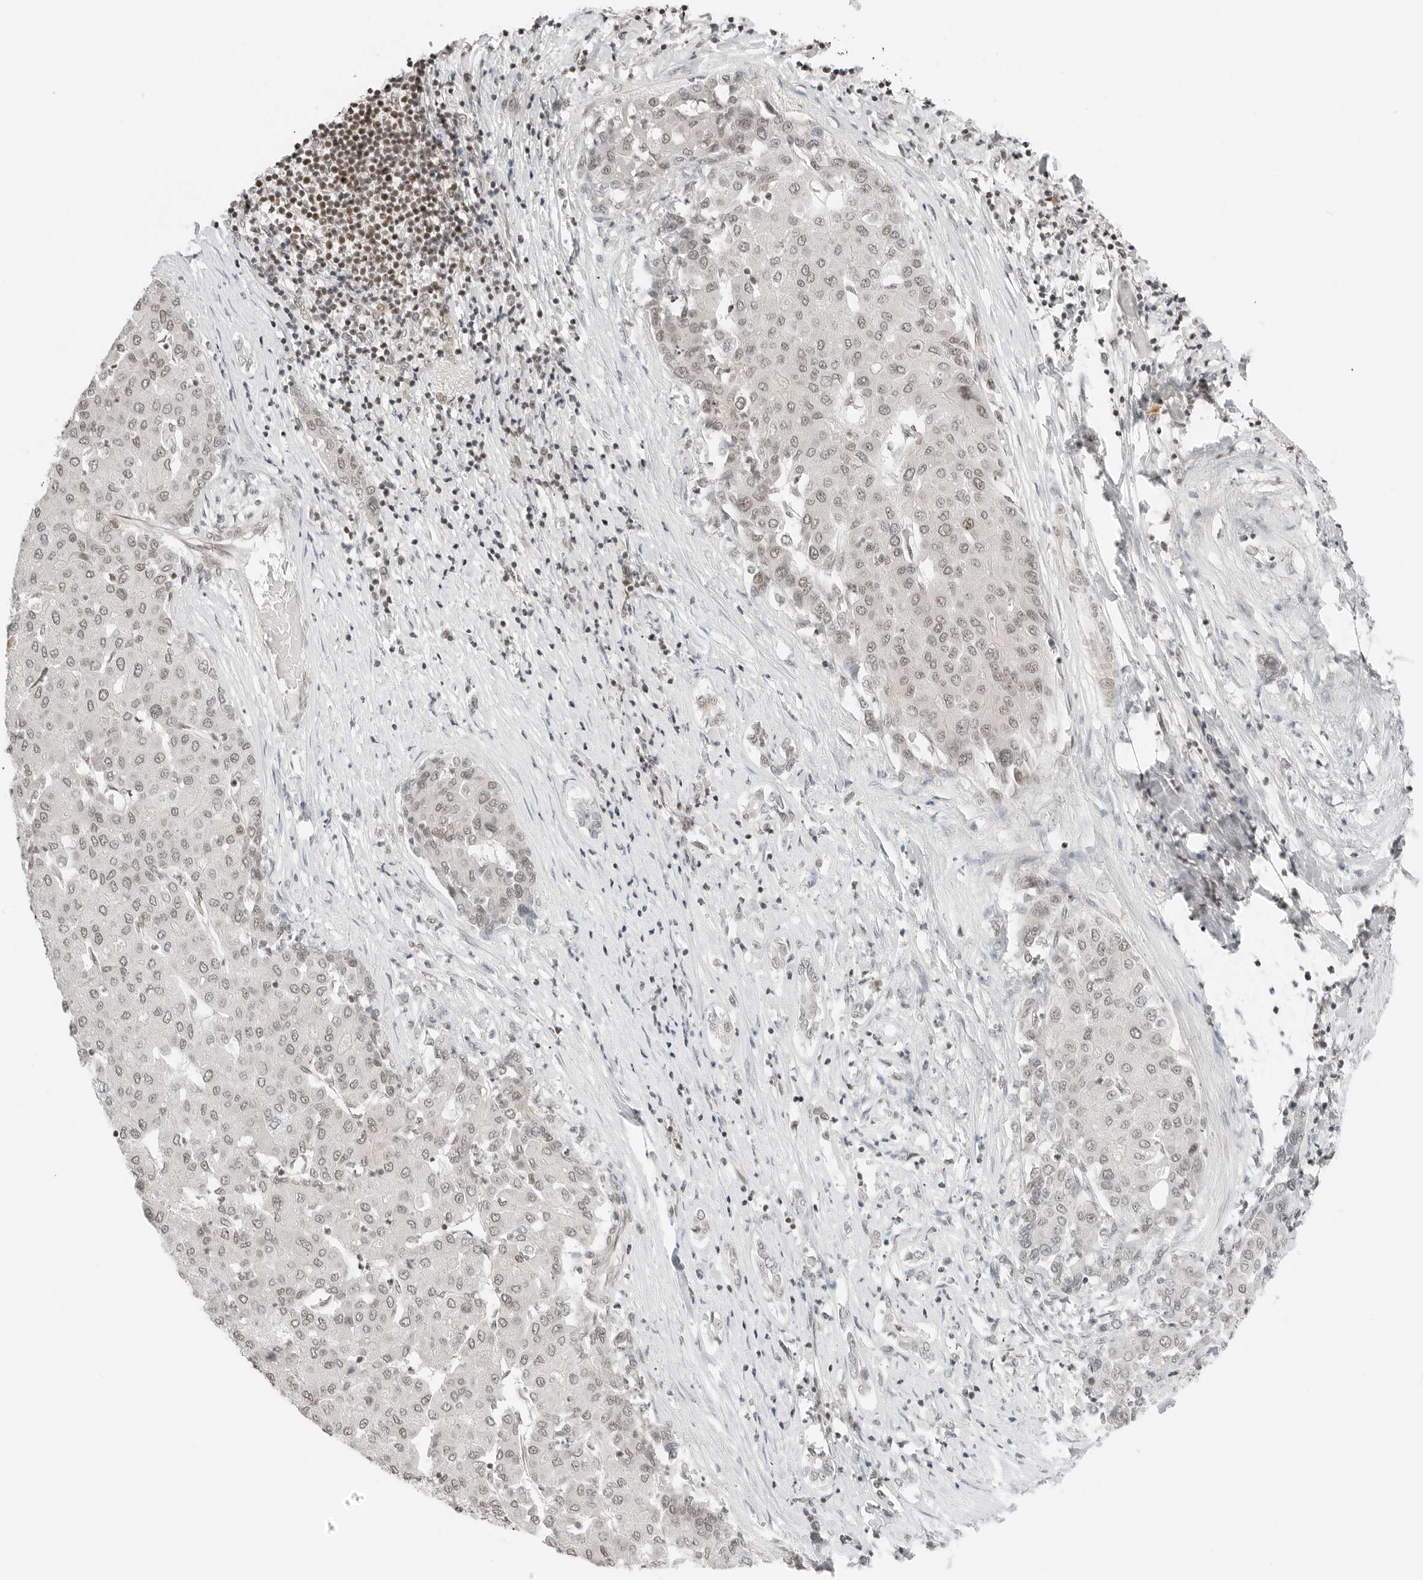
{"staining": {"intensity": "weak", "quantity": "<25%", "location": "nuclear"}, "tissue": "liver cancer", "cell_type": "Tumor cells", "image_type": "cancer", "snomed": [{"axis": "morphology", "description": "Carcinoma, Hepatocellular, NOS"}, {"axis": "topography", "description": "Liver"}], "caption": "Protein analysis of liver hepatocellular carcinoma demonstrates no significant expression in tumor cells. The staining is performed using DAB (3,3'-diaminobenzidine) brown chromogen with nuclei counter-stained in using hematoxylin.", "gene": "CRTC2", "patient": {"sex": "male", "age": 65}}